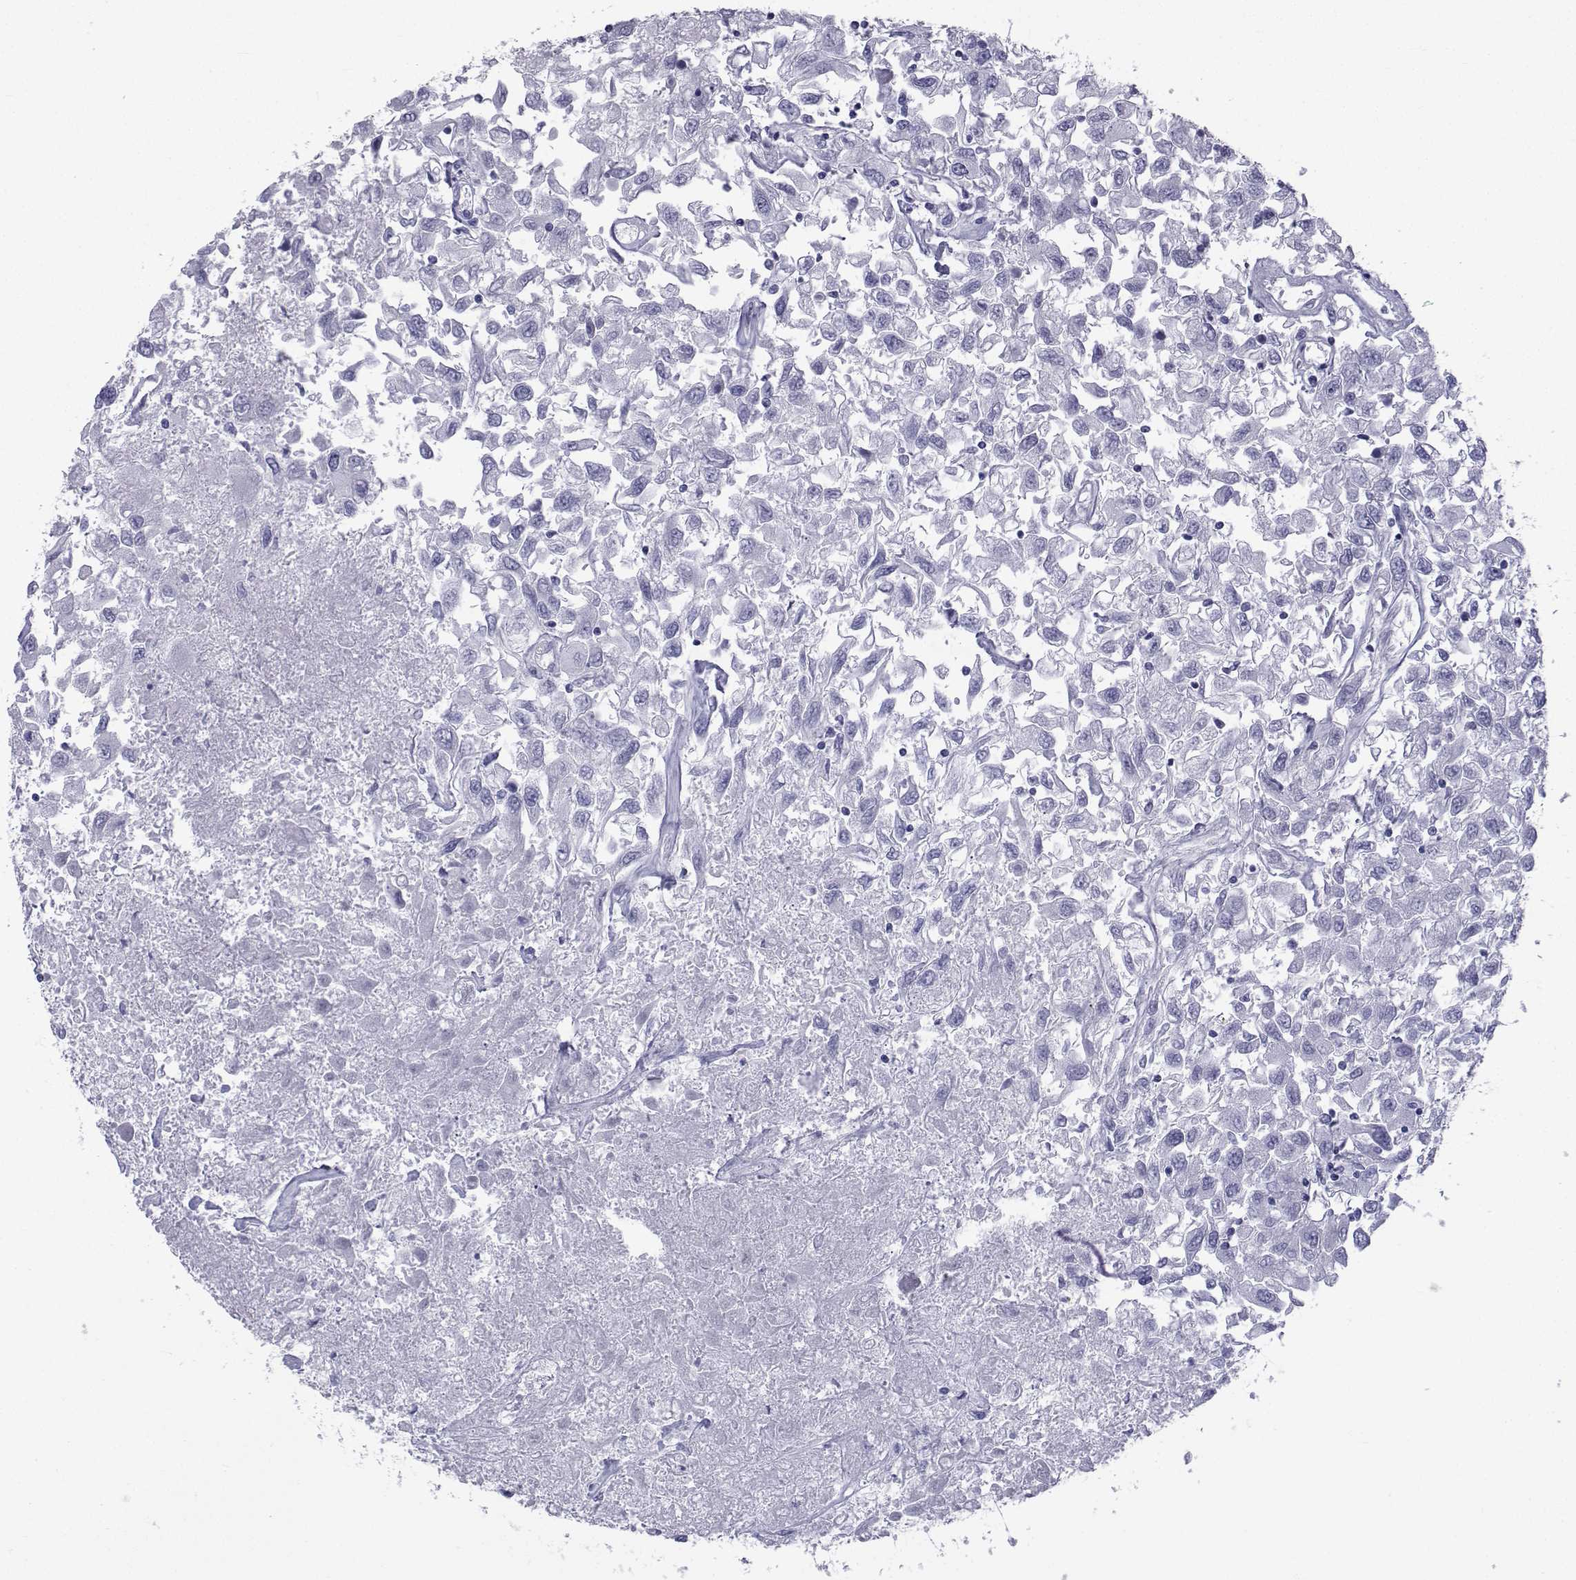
{"staining": {"intensity": "negative", "quantity": "none", "location": "none"}, "tissue": "renal cancer", "cell_type": "Tumor cells", "image_type": "cancer", "snomed": [{"axis": "morphology", "description": "Adenocarcinoma, NOS"}, {"axis": "topography", "description": "Kidney"}], "caption": "DAB (3,3'-diaminobenzidine) immunohistochemical staining of human renal cancer (adenocarcinoma) shows no significant positivity in tumor cells.", "gene": "SPANXD", "patient": {"sex": "female", "age": 76}}